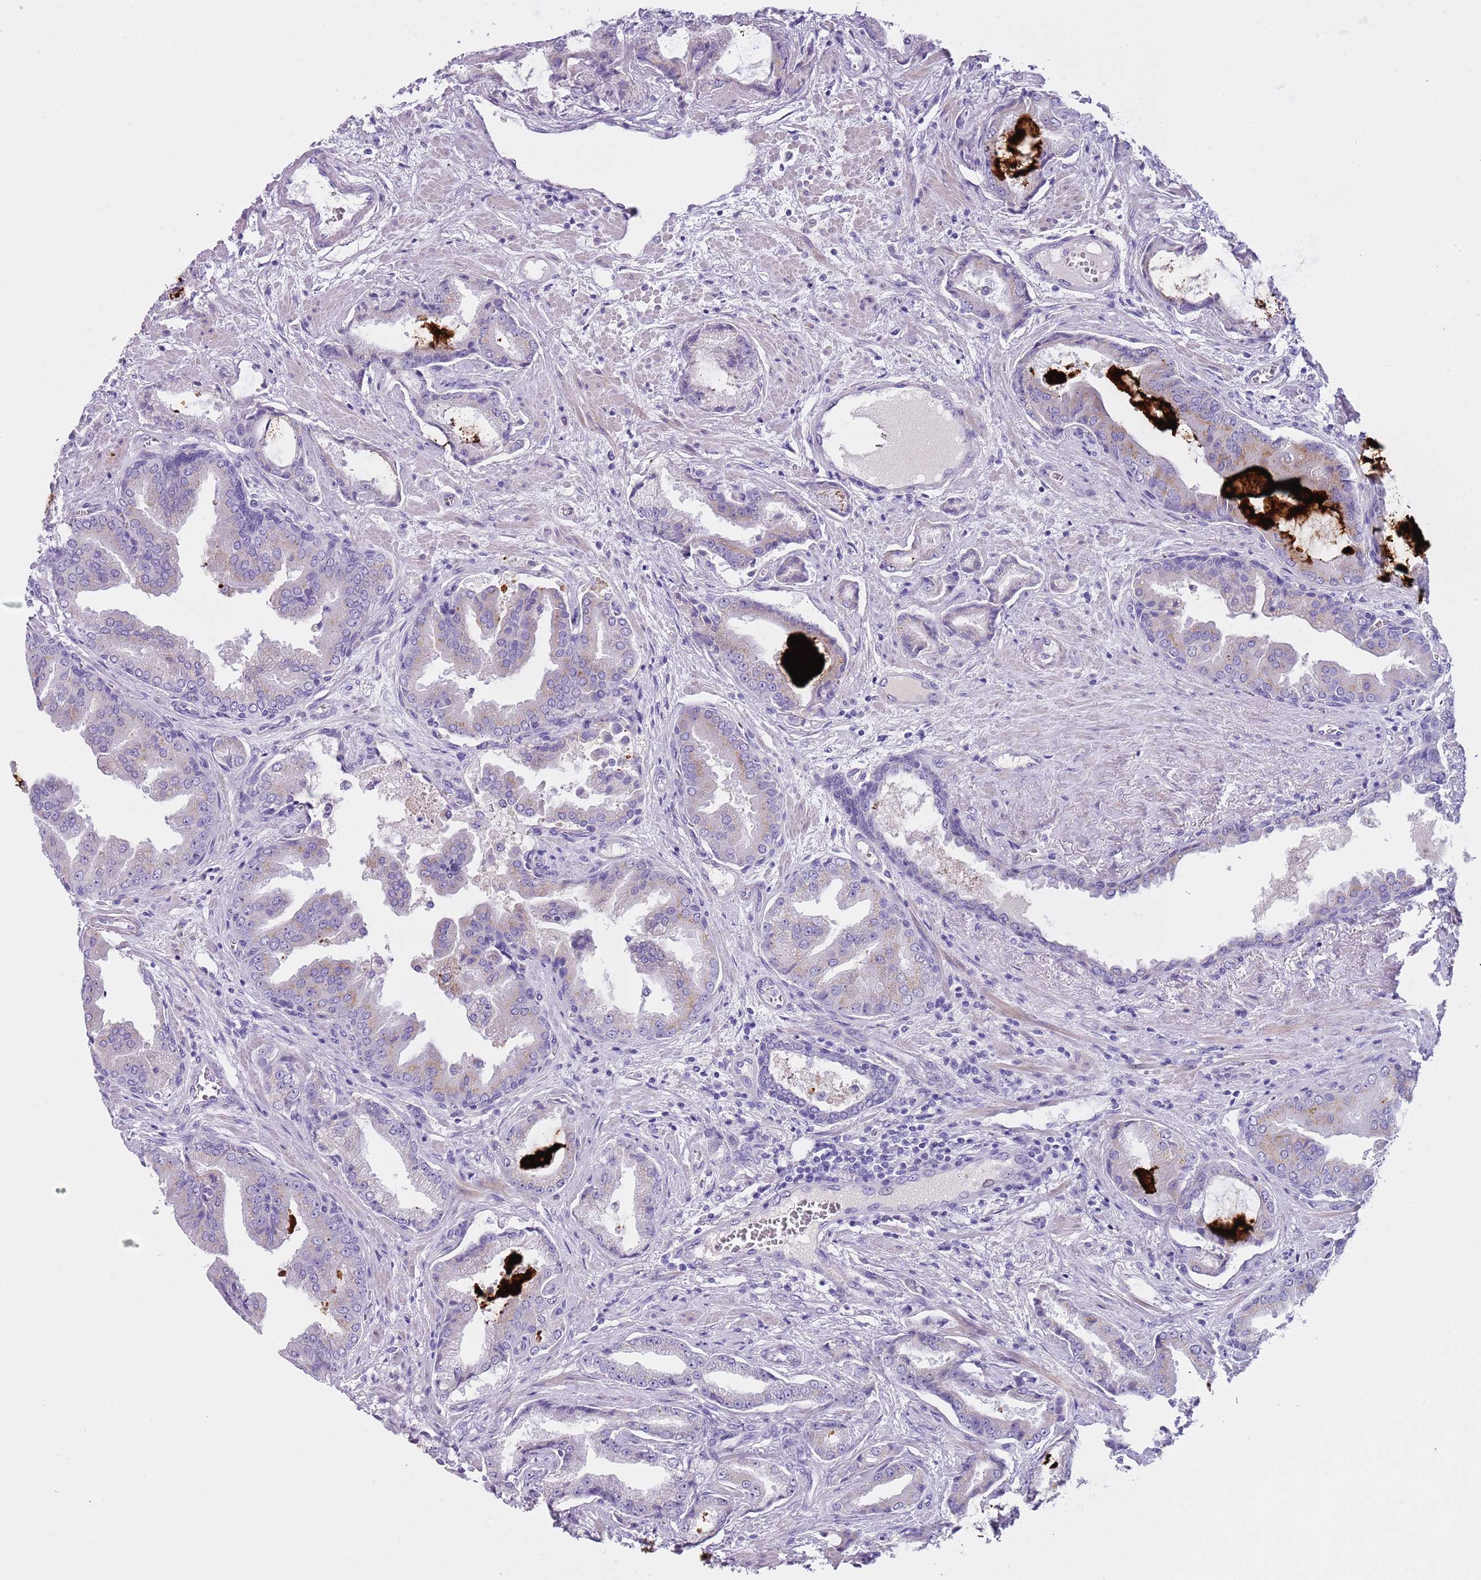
{"staining": {"intensity": "negative", "quantity": "none", "location": "none"}, "tissue": "prostate cancer", "cell_type": "Tumor cells", "image_type": "cancer", "snomed": [{"axis": "morphology", "description": "Adenocarcinoma, High grade"}, {"axis": "topography", "description": "Prostate"}], "caption": "Protein analysis of prostate adenocarcinoma (high-grade) exhibits no significant positivity in tumor cells. (Stains: DAB immunohistochemistry (IHC) with hematoxylin counter stain, Microscopy: brightfield microscopy at high magnification).", "gene": "NBPF6", "patient": {"sex": "male", "age": 68}}